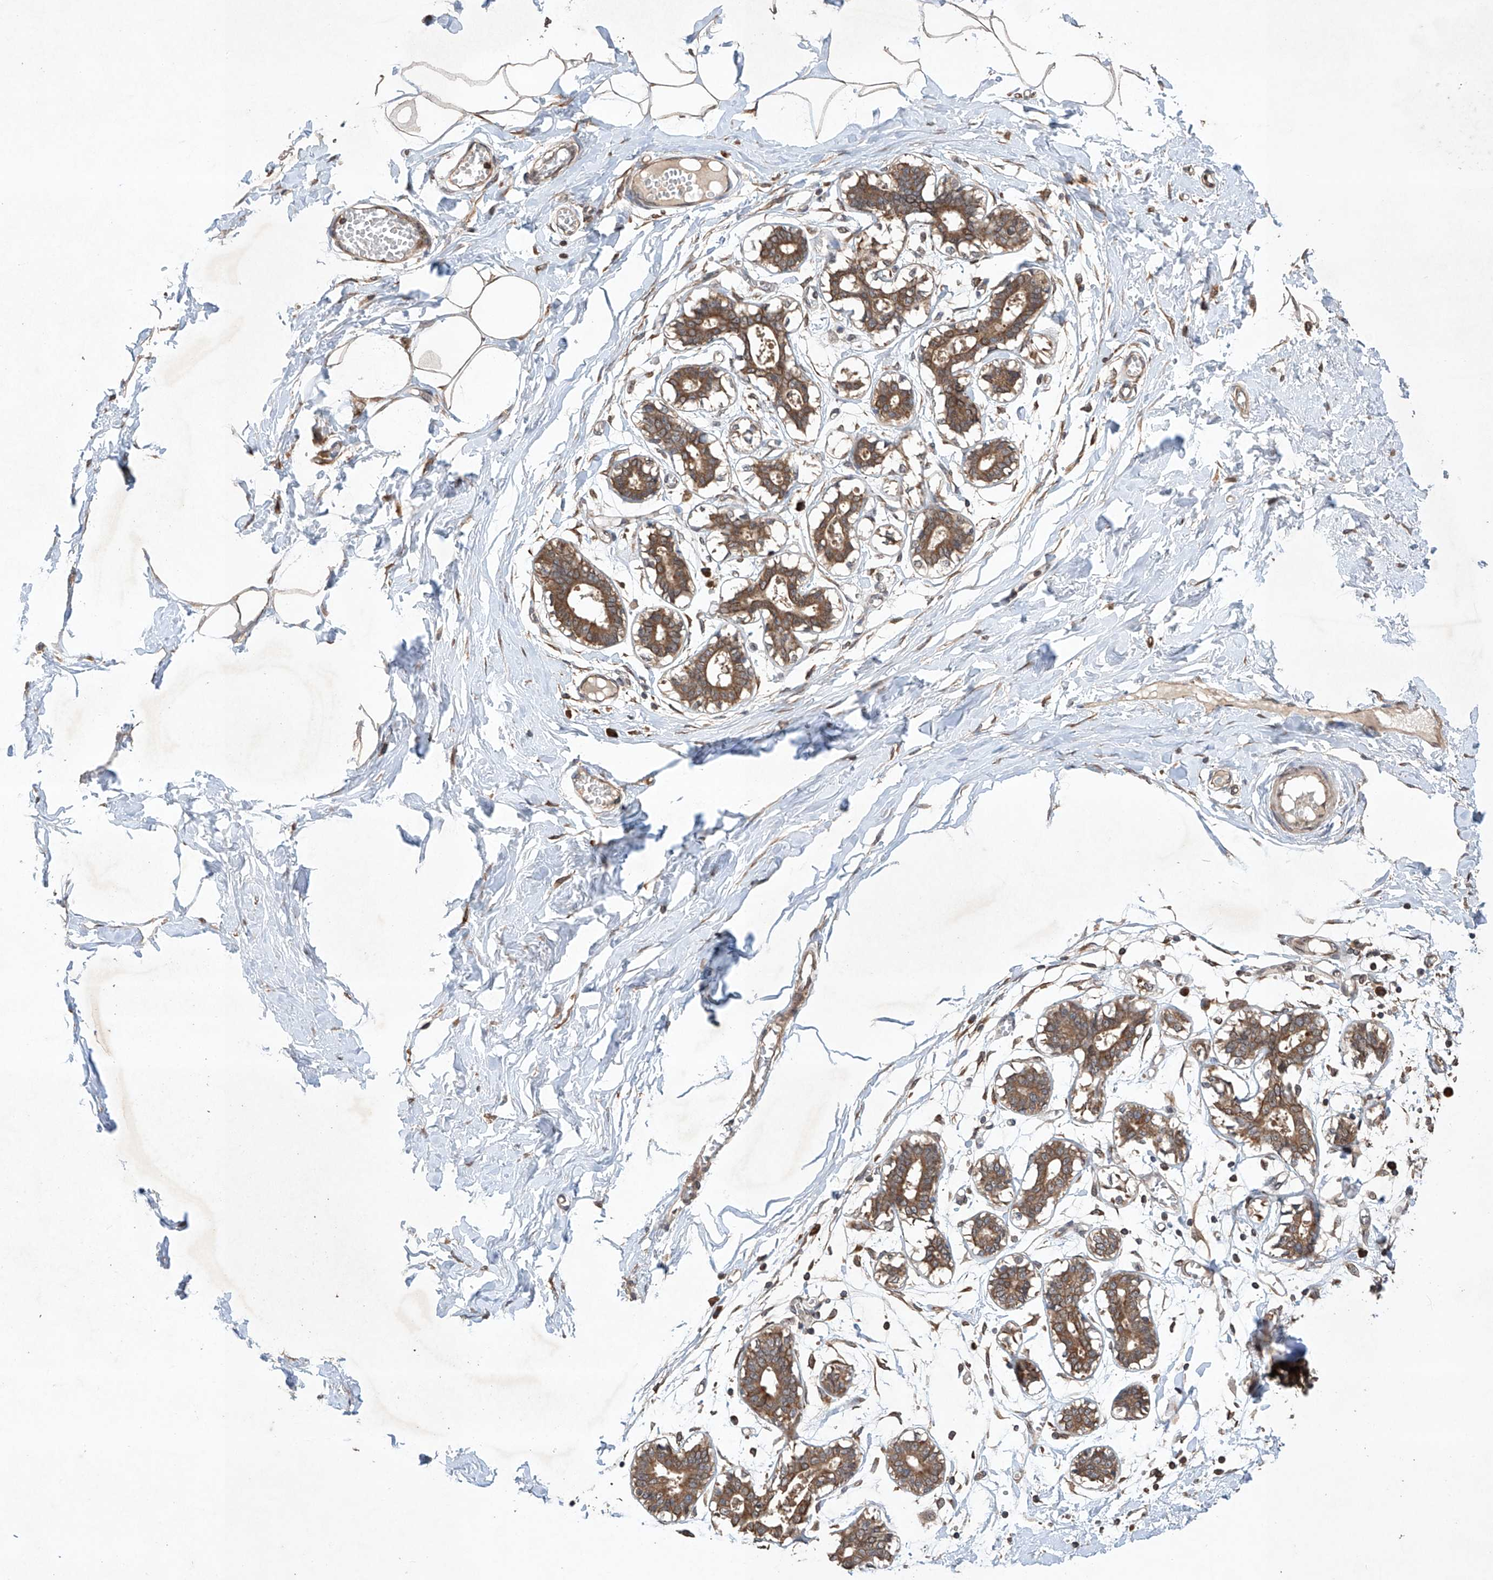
{"staining": {"intensity": "moderate", "quantity": ">75%", "location": "cytoplasmic/membranous"}, "tissue": "breast", "cell_type": "Adipocytes", "image_type": "normal", "snomed": [{"axis": "morphology", "description": "Normal tissue, NOS"}, {"axis": "topography", "description": "Breast"}], "caption": "About >75% of adipocytes in normal breast demonstrate moderate cytoplasmic/membranous protein staining as visualized by brown immunohistochemical staining.", "gene": "LURAP1", "patient": {"sex": "female", "age": 27}}